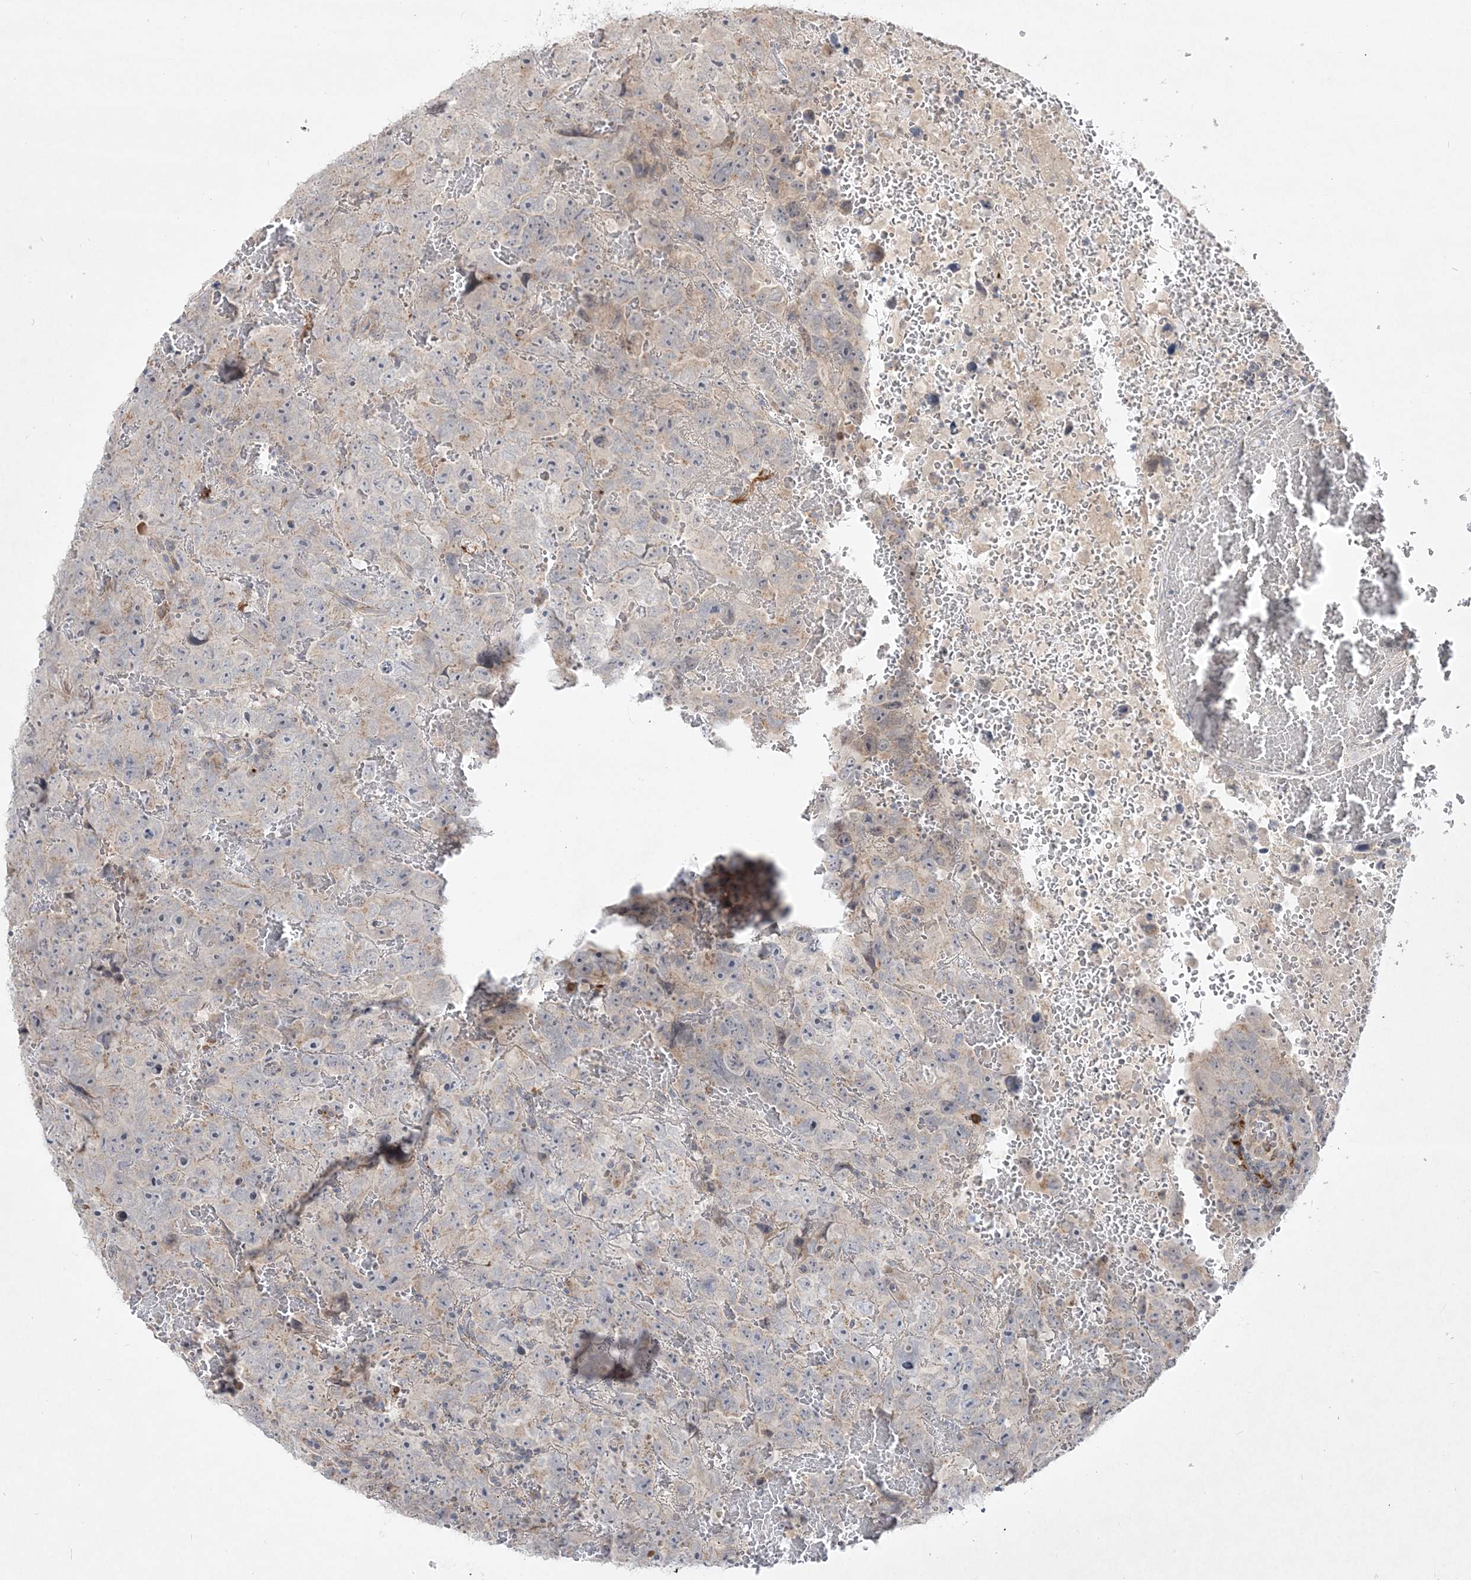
{"staining": {"intensity": "negative", "quantity": "none", "location": "none"}, "tissue": "testis cancer", "cell_type": "Tumor cells", "image_type": "cancer", "snomed": [{"axis": "morphology", "description": "Carcinoma, Embryonal, NOS"}, {"axis": "topography", "description": "Testis"}], "caption": "This is a image of immunohistochemistry (IHC) staining of testis cancer, which shows no staining in tumor cells.", "gene": "CLNK", "patient": {"sex": "male", "age": 45}}